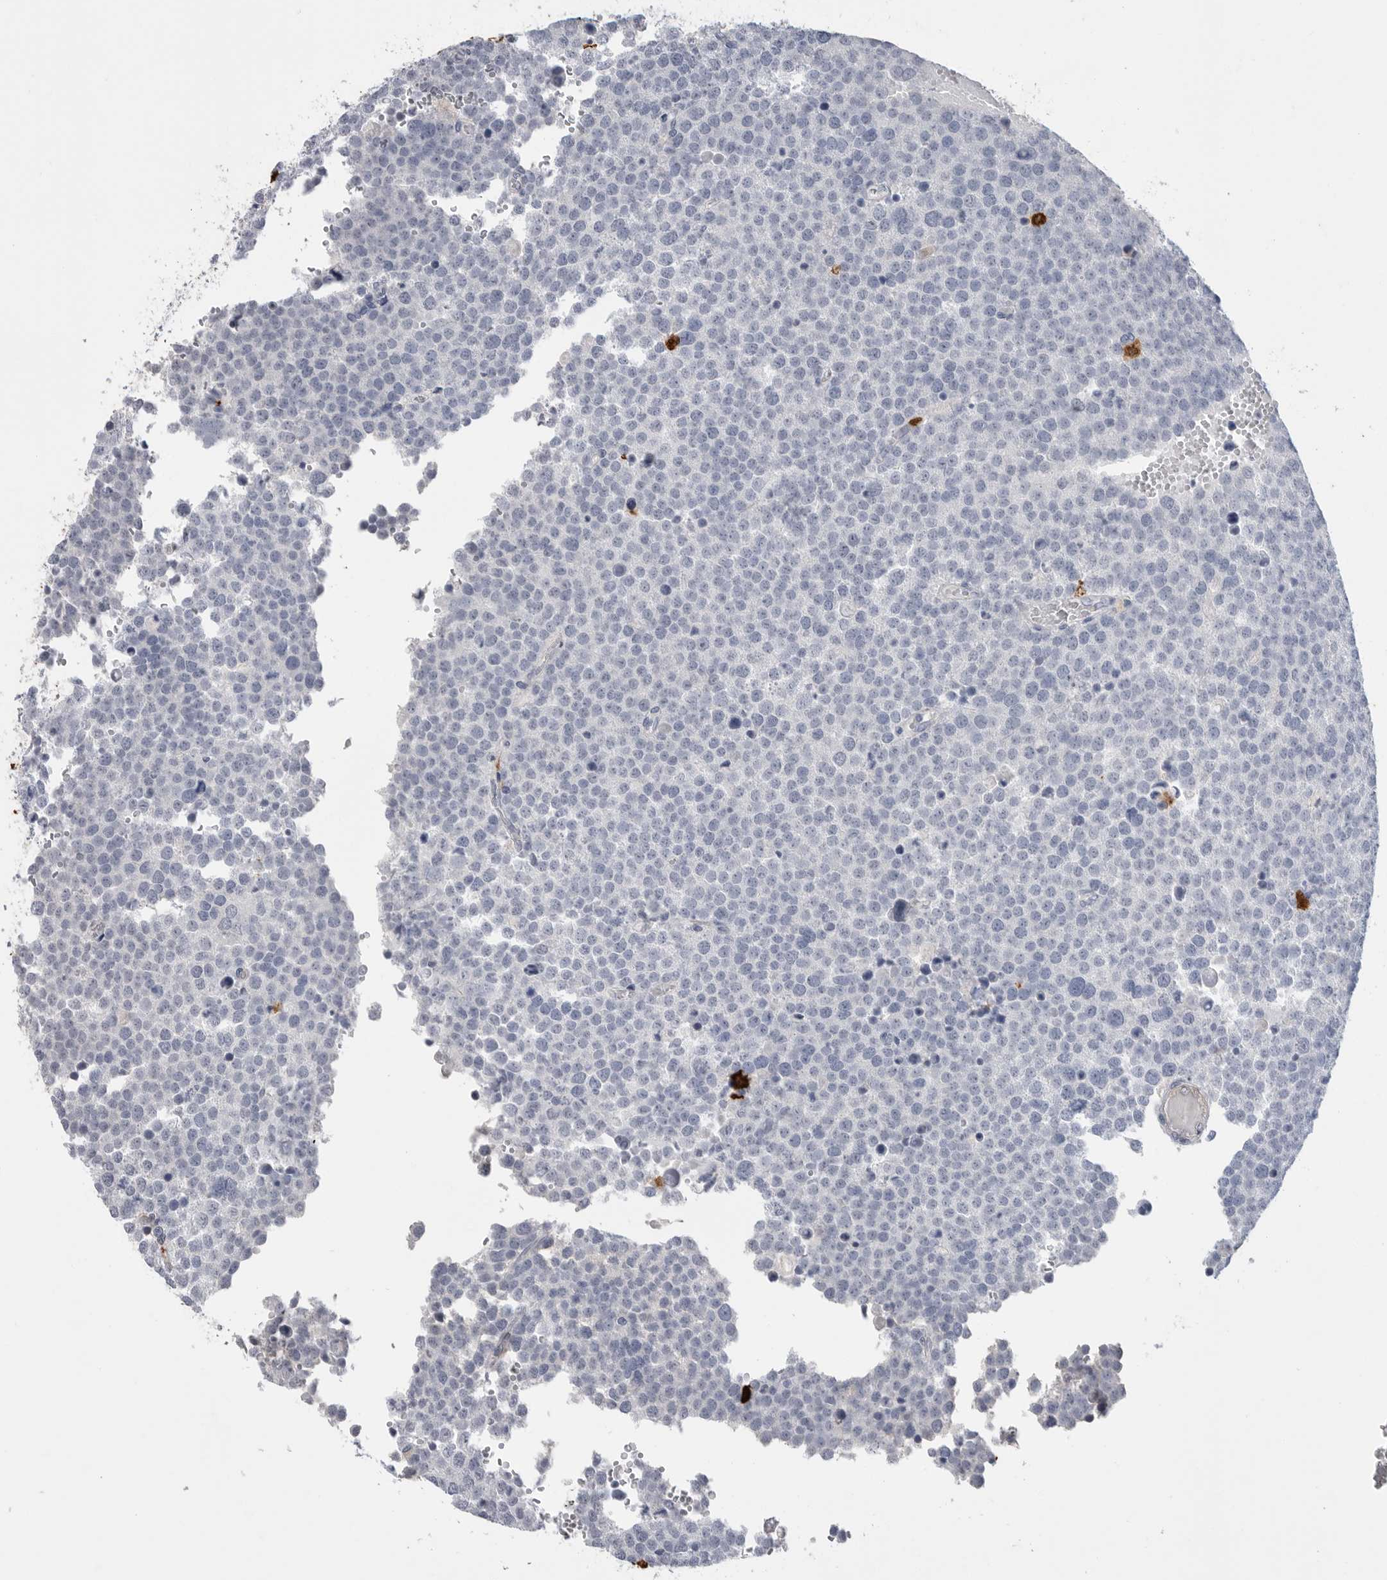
{"staining": {"intensity": "negative", "quantity": "none", "location": "none"}, "tissue": "testis cancer", "cell_type": "Tumor cells", "image_type": "cancer", "snomed": [{"axis": "morphology", "description": "Seminoma, NOS"}, {"axis": "topography", "description": "Testis"}], "caption": "Tumor cells show no significant positivity in seminoma (testis). Brightfield microscopy of immunohistochemistry (IHC) stained with DAB (3,3'-diaminobenzidine) (brown) and hematoxylin (blue), captured at high magnification.", "gene": "CYB561D1", "patient": {"sex": "male", "age": 71}}